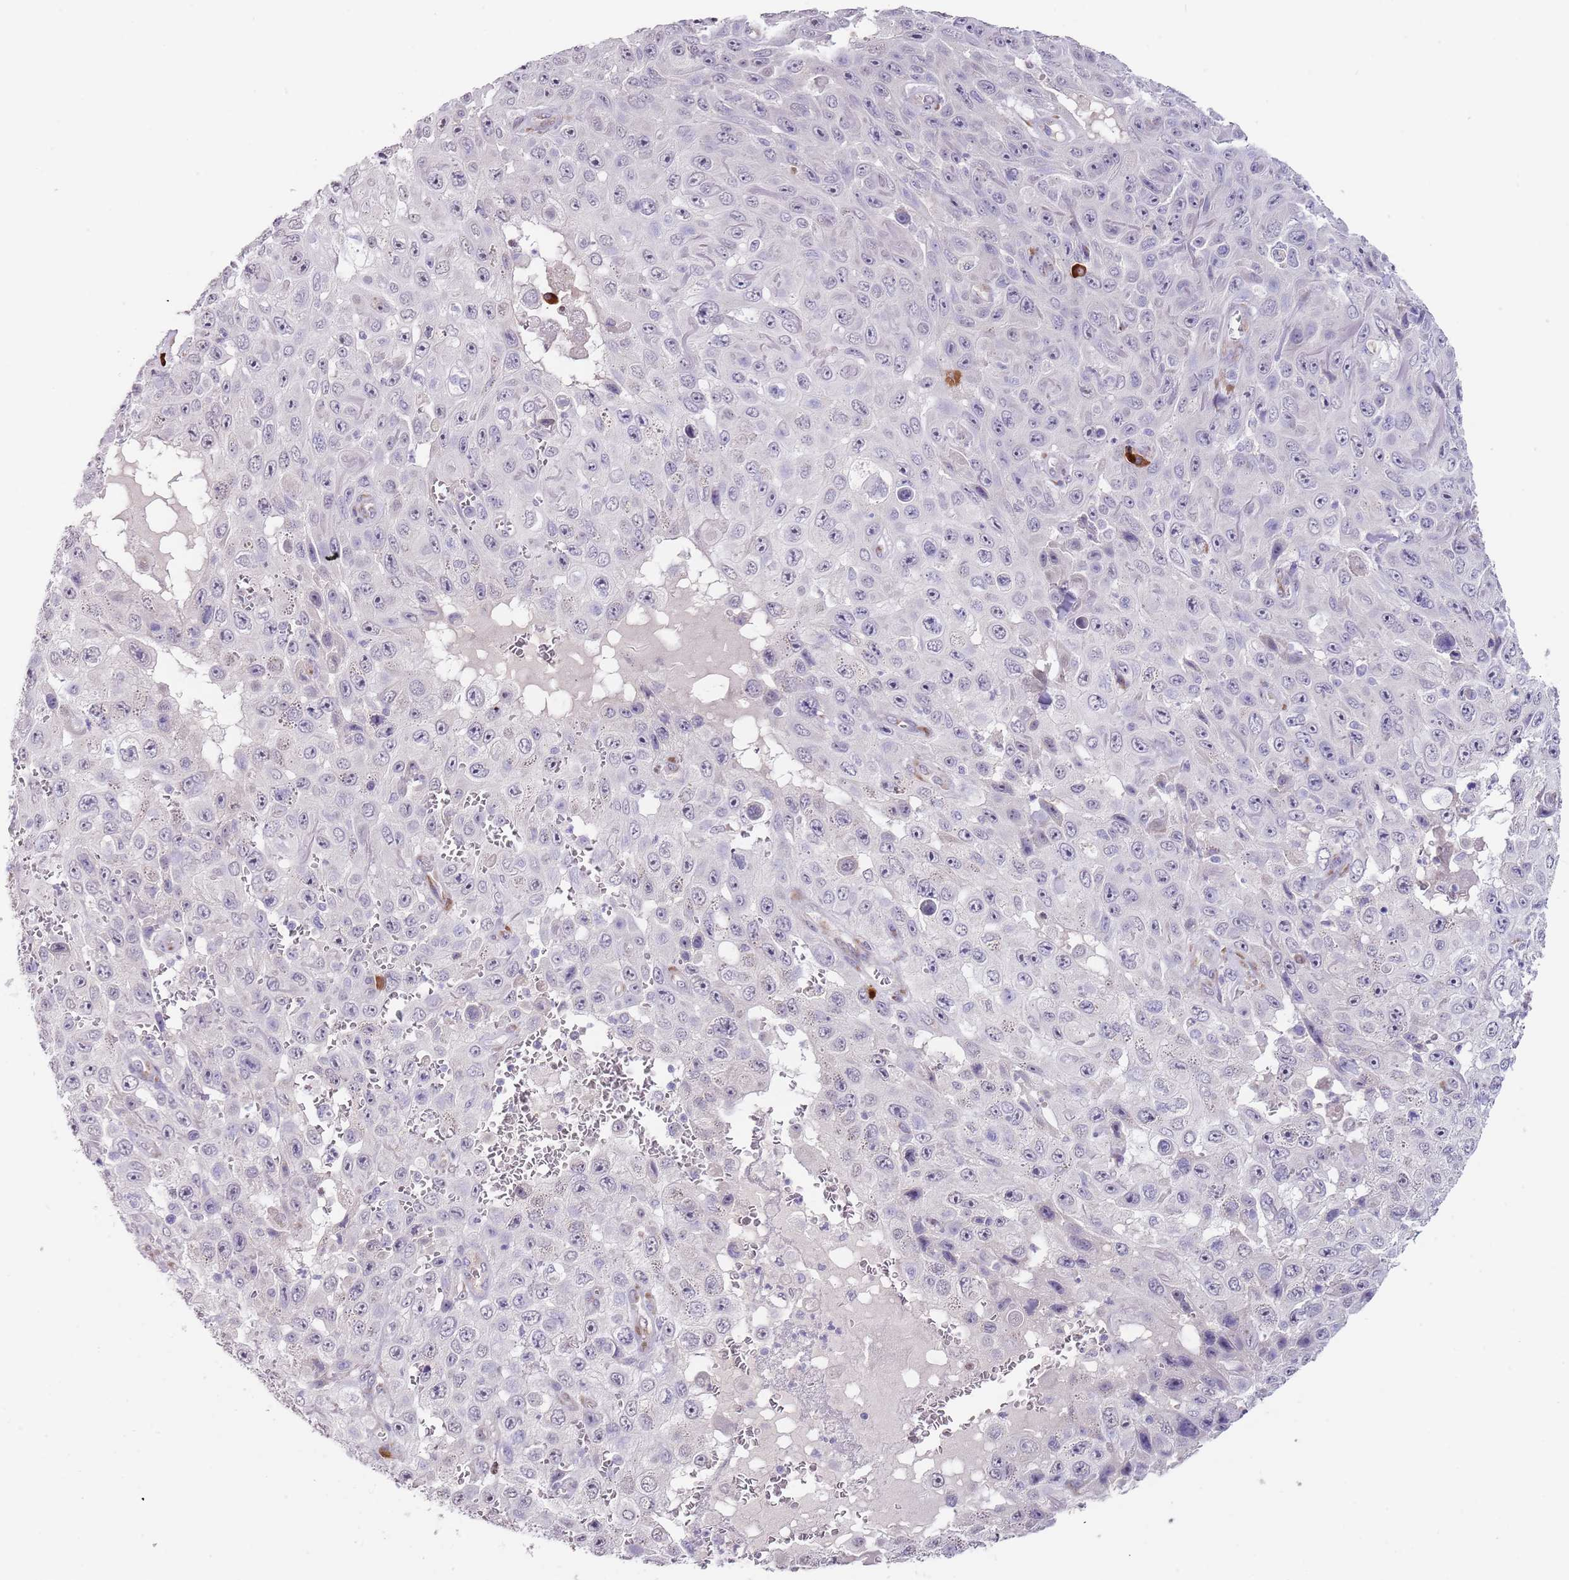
{"staining": {"intensity": "negative", "quantity": "none", "location": "none"}, "tissue": "skin cancer", "cell_type": "Tumor cells", "image_type": "cancer", "snomed": [{"axis": "morphology", "description": "Squamous cell carcinoma, NOS"}, {"axis": "topography", "description": "Skin"}], "caption": "An image of human skin cancer (squamous cell carcinoma) is negative for staining in tumor cells.", "gene": "TNRC6C", "patient": {"sex": "male", "age": 82}}